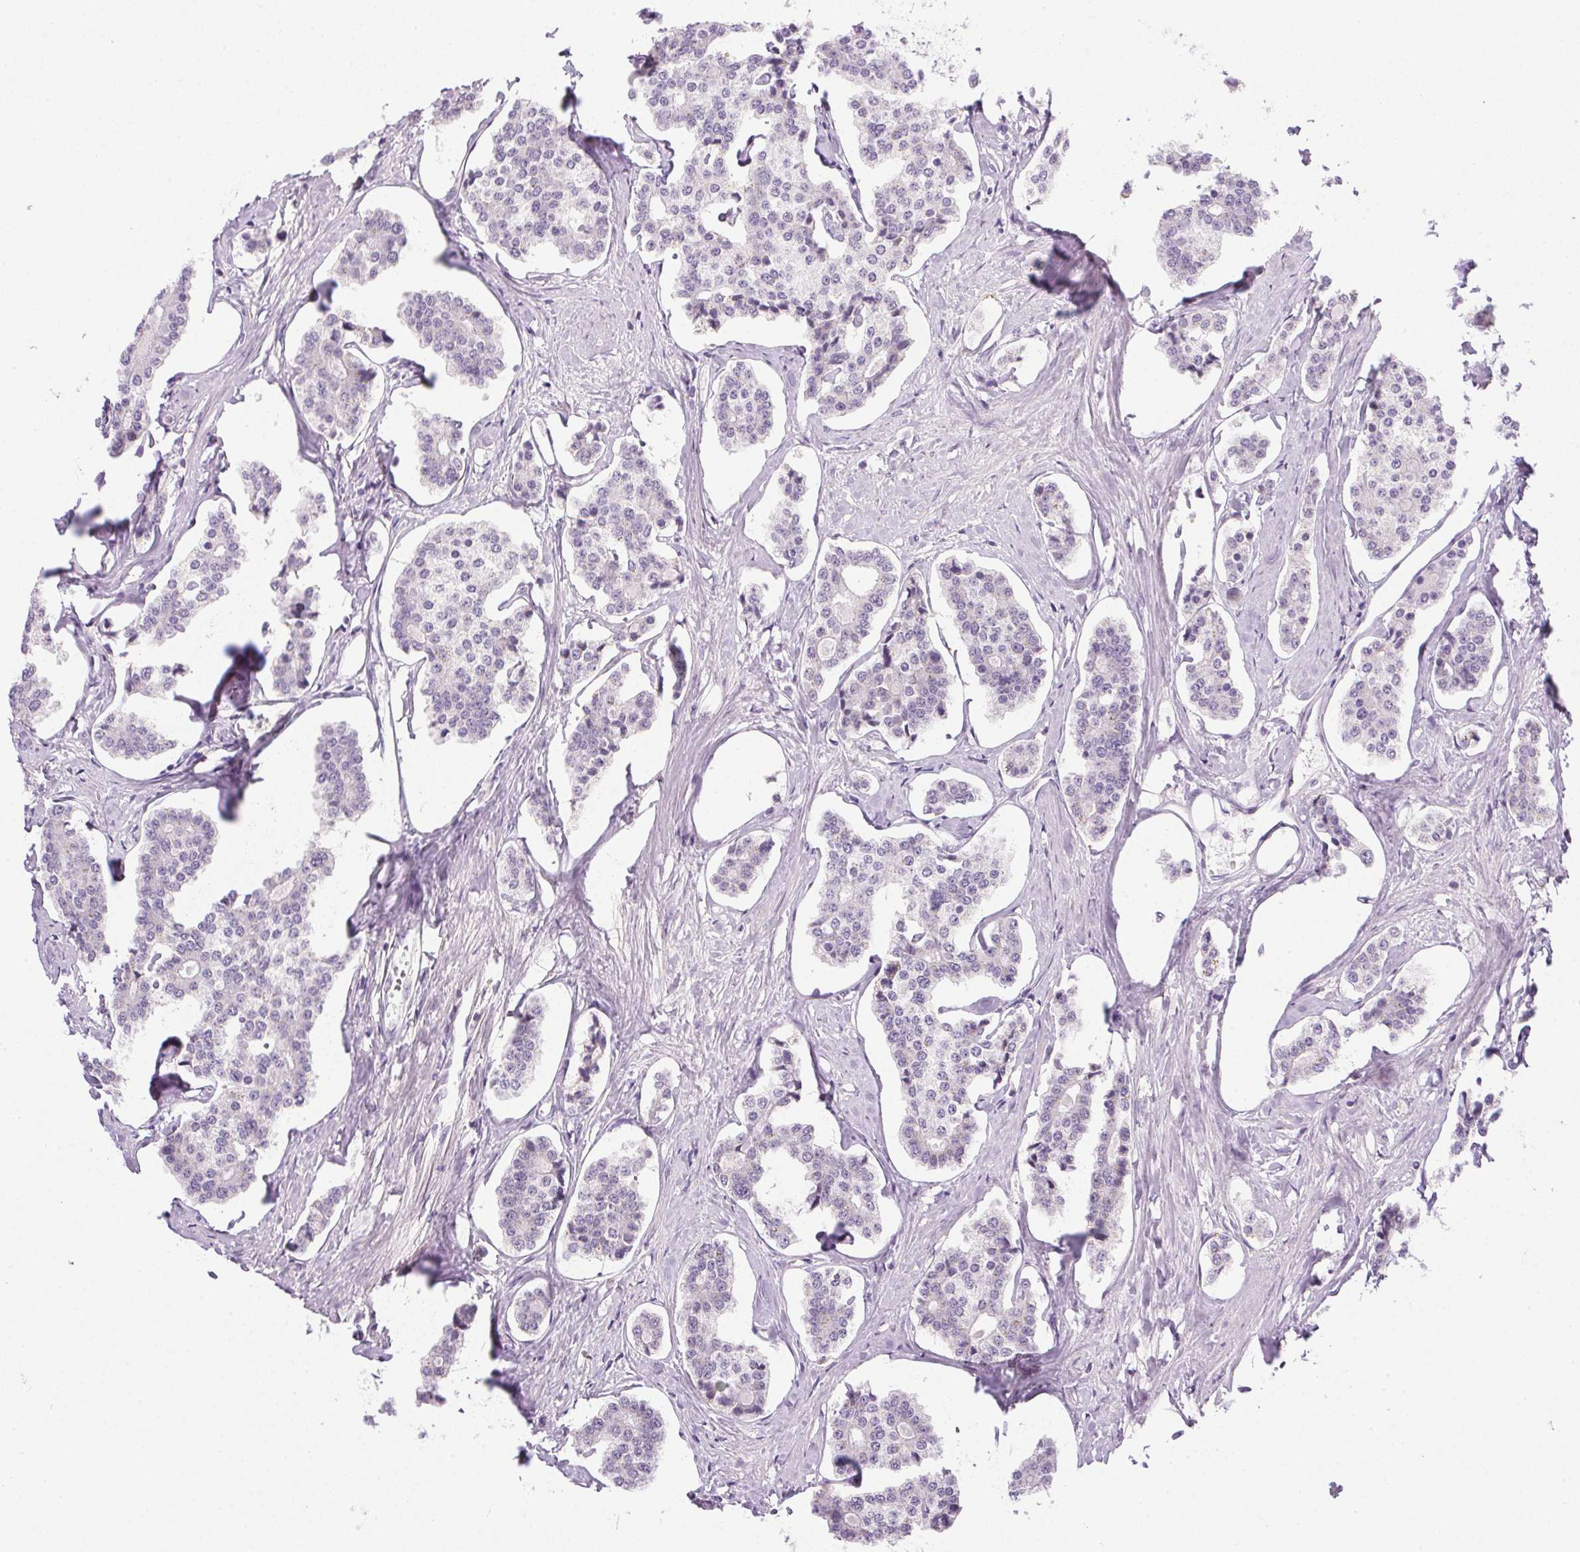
{"staining": {"intensity": "negative", "quantity": "none", "location": "none"}, "tissue": "carcinoid", "cell_type": "Tumor cells", "image_type": "cancer", "snomed": [{"axis": "morphology", "description": "Carcinoid, malignant, NOS"}, {"axis": "topography", "description": "Small intestine"}], "caption": "Immunohistochemistry of carcinoid displays no positivity in tumor cells.", "gene": "PRL", "patient": {"sex": "female", "age": 65}}